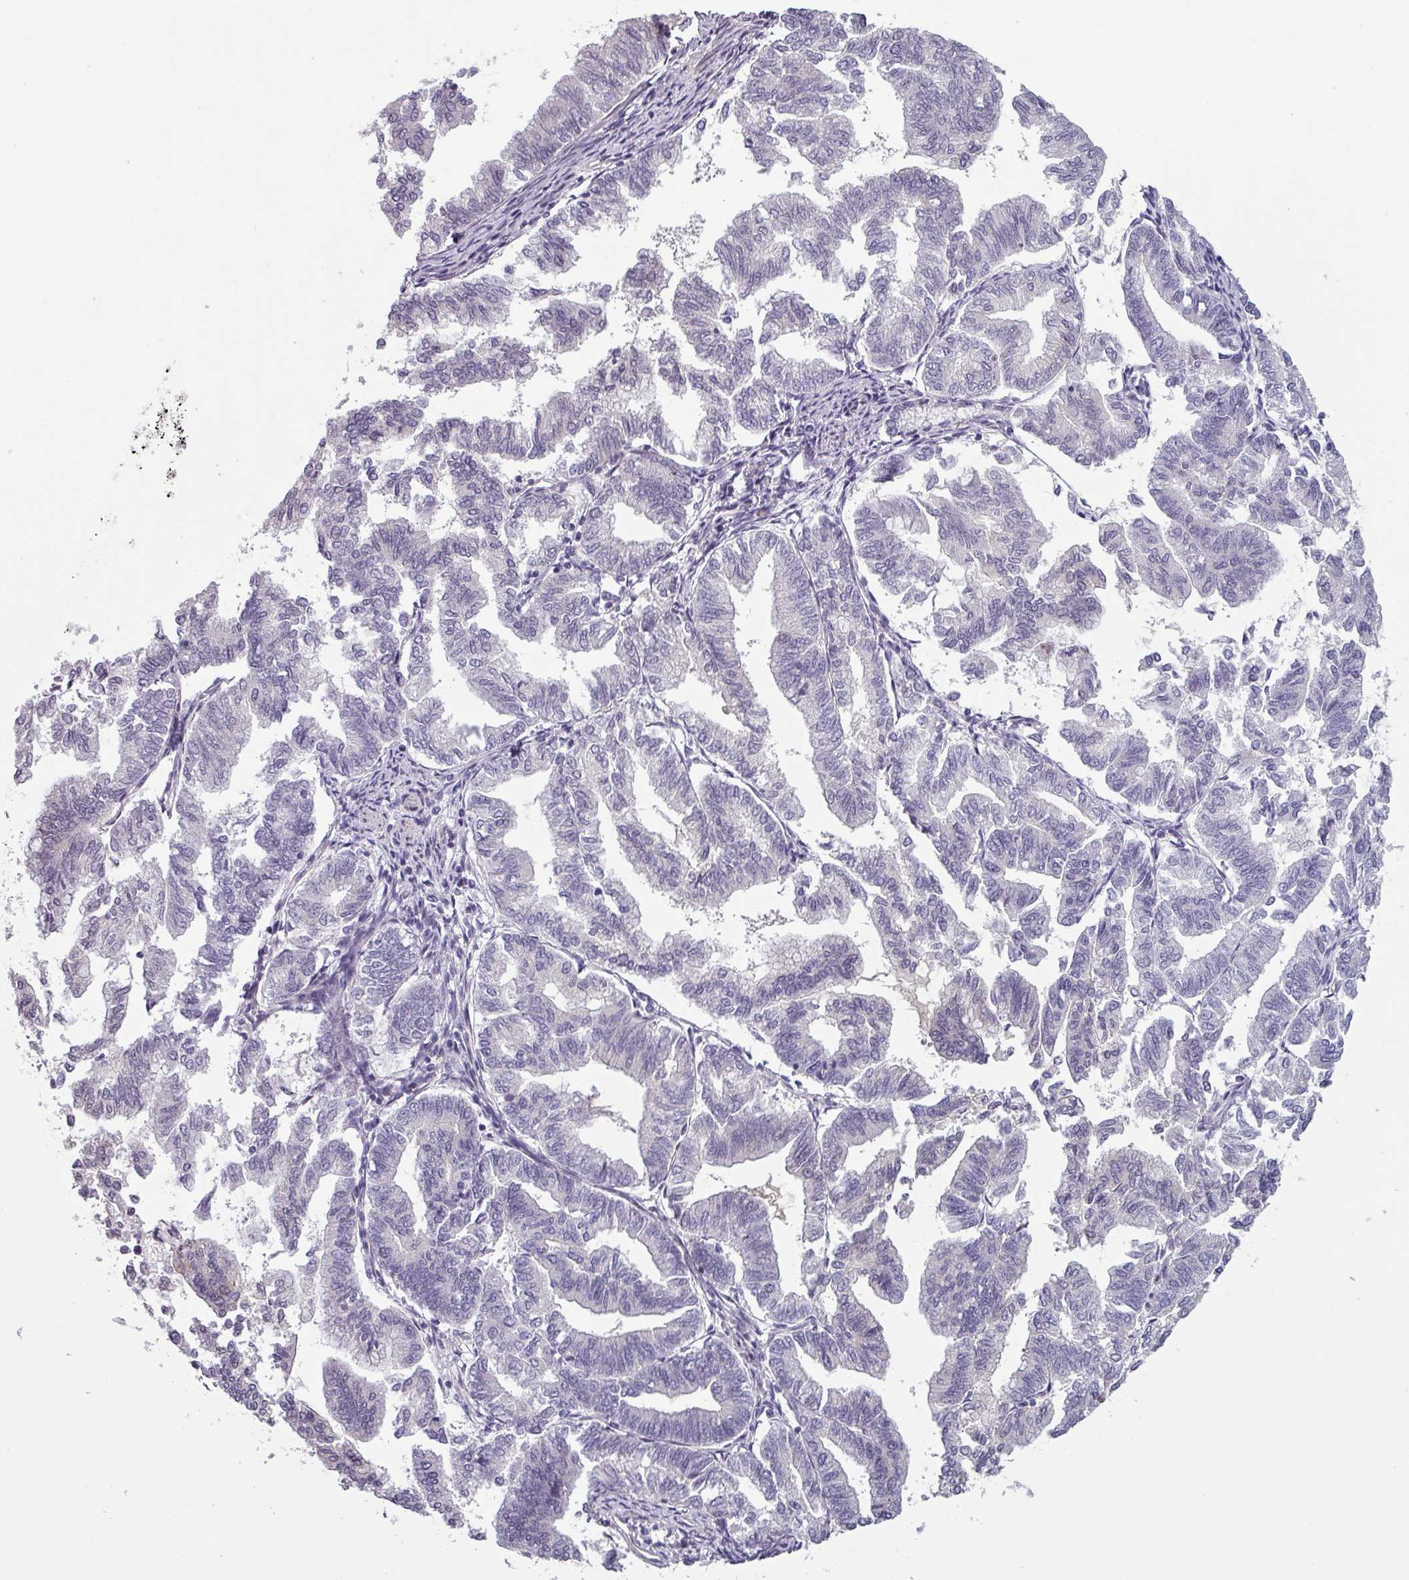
{"staining": {"intensity": "negative", "quantity": "none", "location": "none"}, "tissue": "endometrial cancer", "cell_type": "Tumor cells", "image_type": "cancer", "snomed": [{"axis": "morphology", "description": "Adenocarcinoma, NOS"}, {"axis": "topography", "description": "Endometrium"}], "caption": "This micrograph is of endometrial cancer stained with immunohistochemistry to label a protein in brown with the nuclei are counter-stained blue. There is no positivity in tumor cells. (Immunohistochemistry, brightfield microscopy, high magnification).", "gene": "PRAMEF12", "patient": {"sex": "female", "age": 79}}